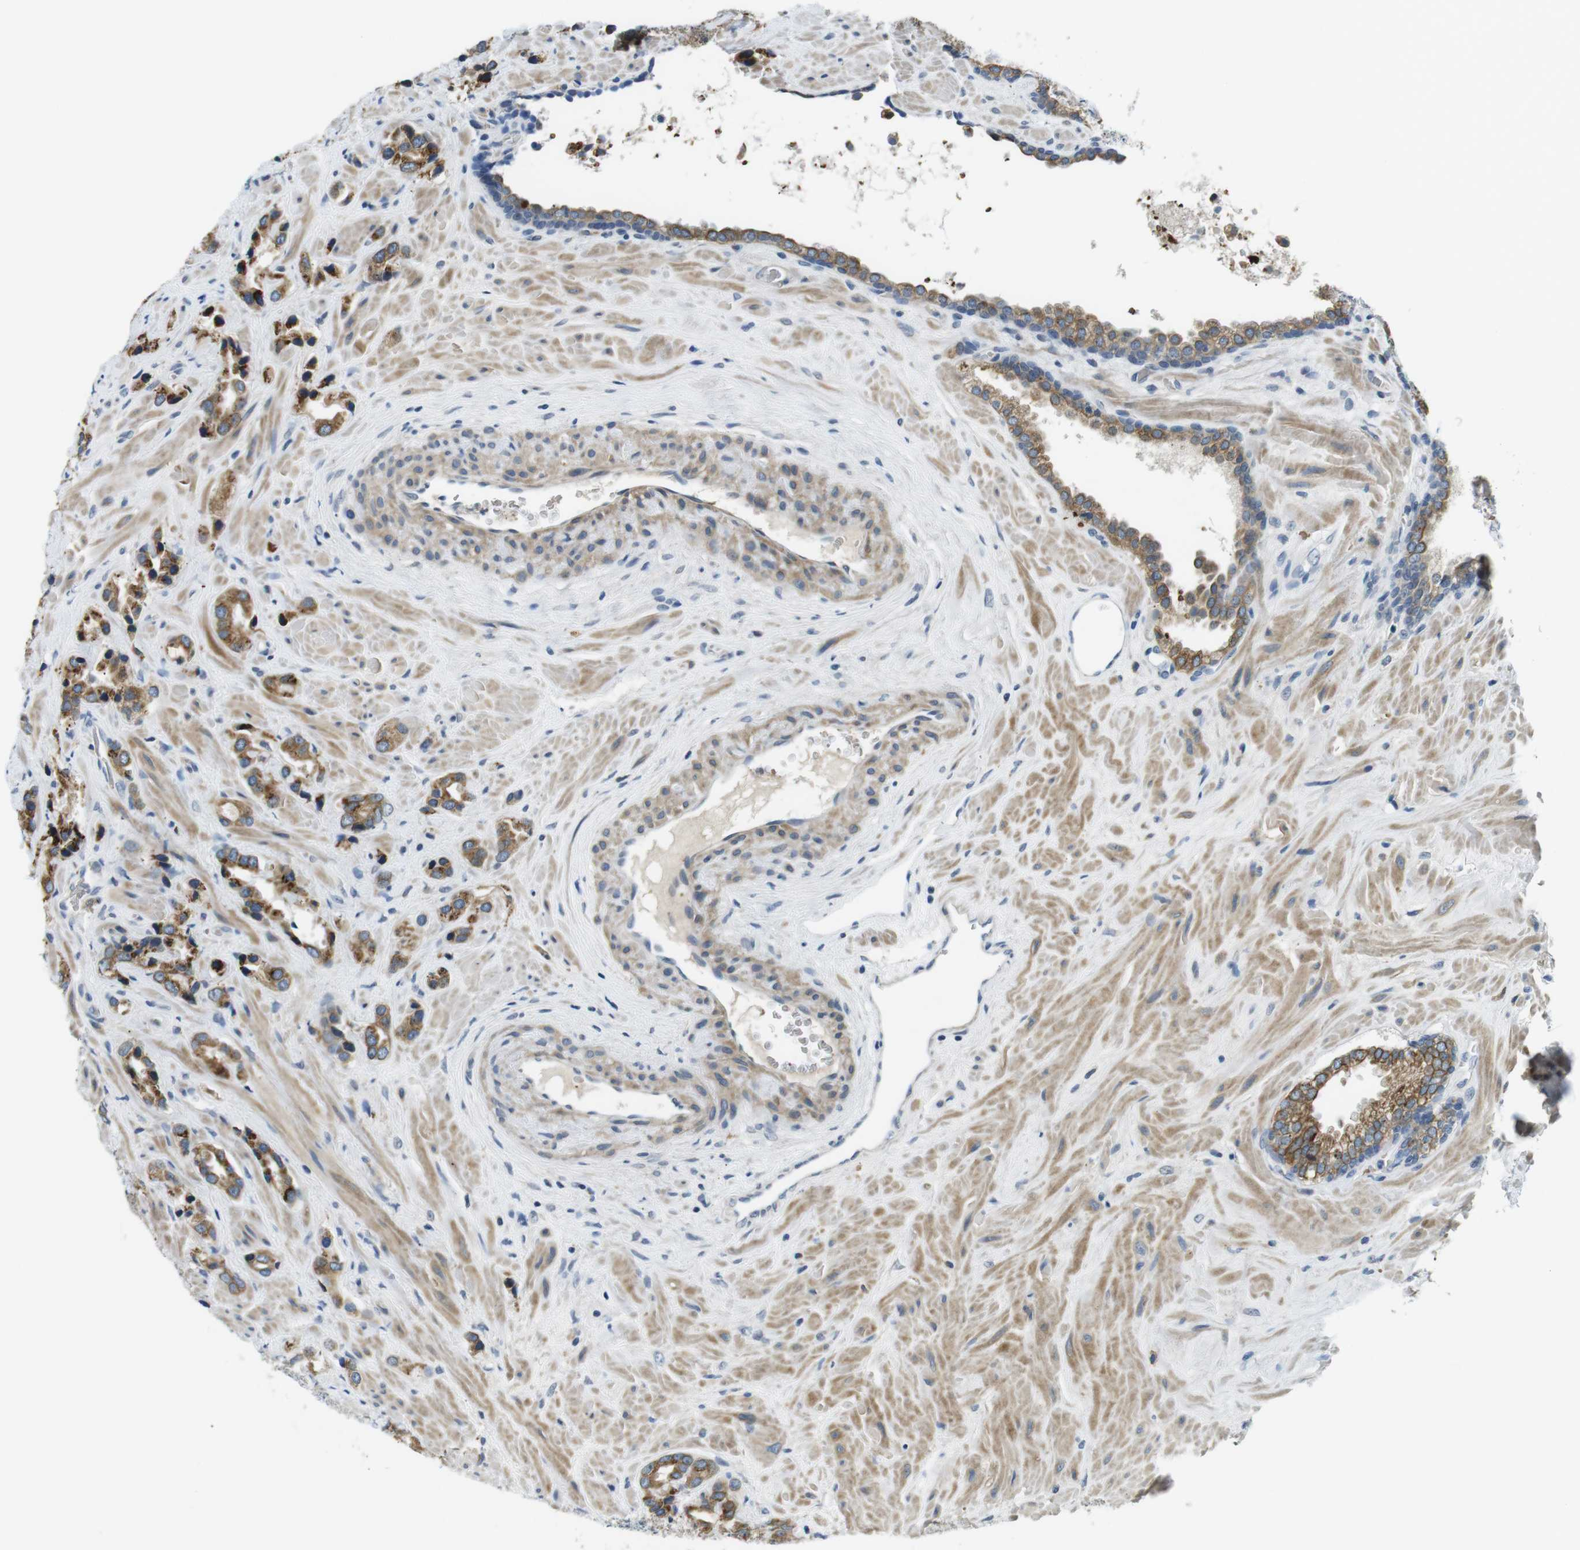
{"staining": {"intensity": "moderate", "quantity": ">75%", "location": "cytoplasmic/membranous"}, "tissue": "prostate cancer", "cell_type": "Tumor cells", "image_type": "cancer", "snomed": [{"axis": "morphology", "description": "Adenocarcinoma, High grade"}, {"axis": "topography", "description": "Prostate"}], "caption": "IHC histopathology image of neoplastic tissue: prostate cancer (adenocarcinoma (high-grade)) stained using immunohistochemistry (IHC) displays medium levels of moderate protein expression localized specifically in the cytoplasmic/membranous of tumor cells, appearing as a cytoplasmic/membranous brown color.", "gene": "WSCD1", "patient": {"sex": "male", "age": 64}}